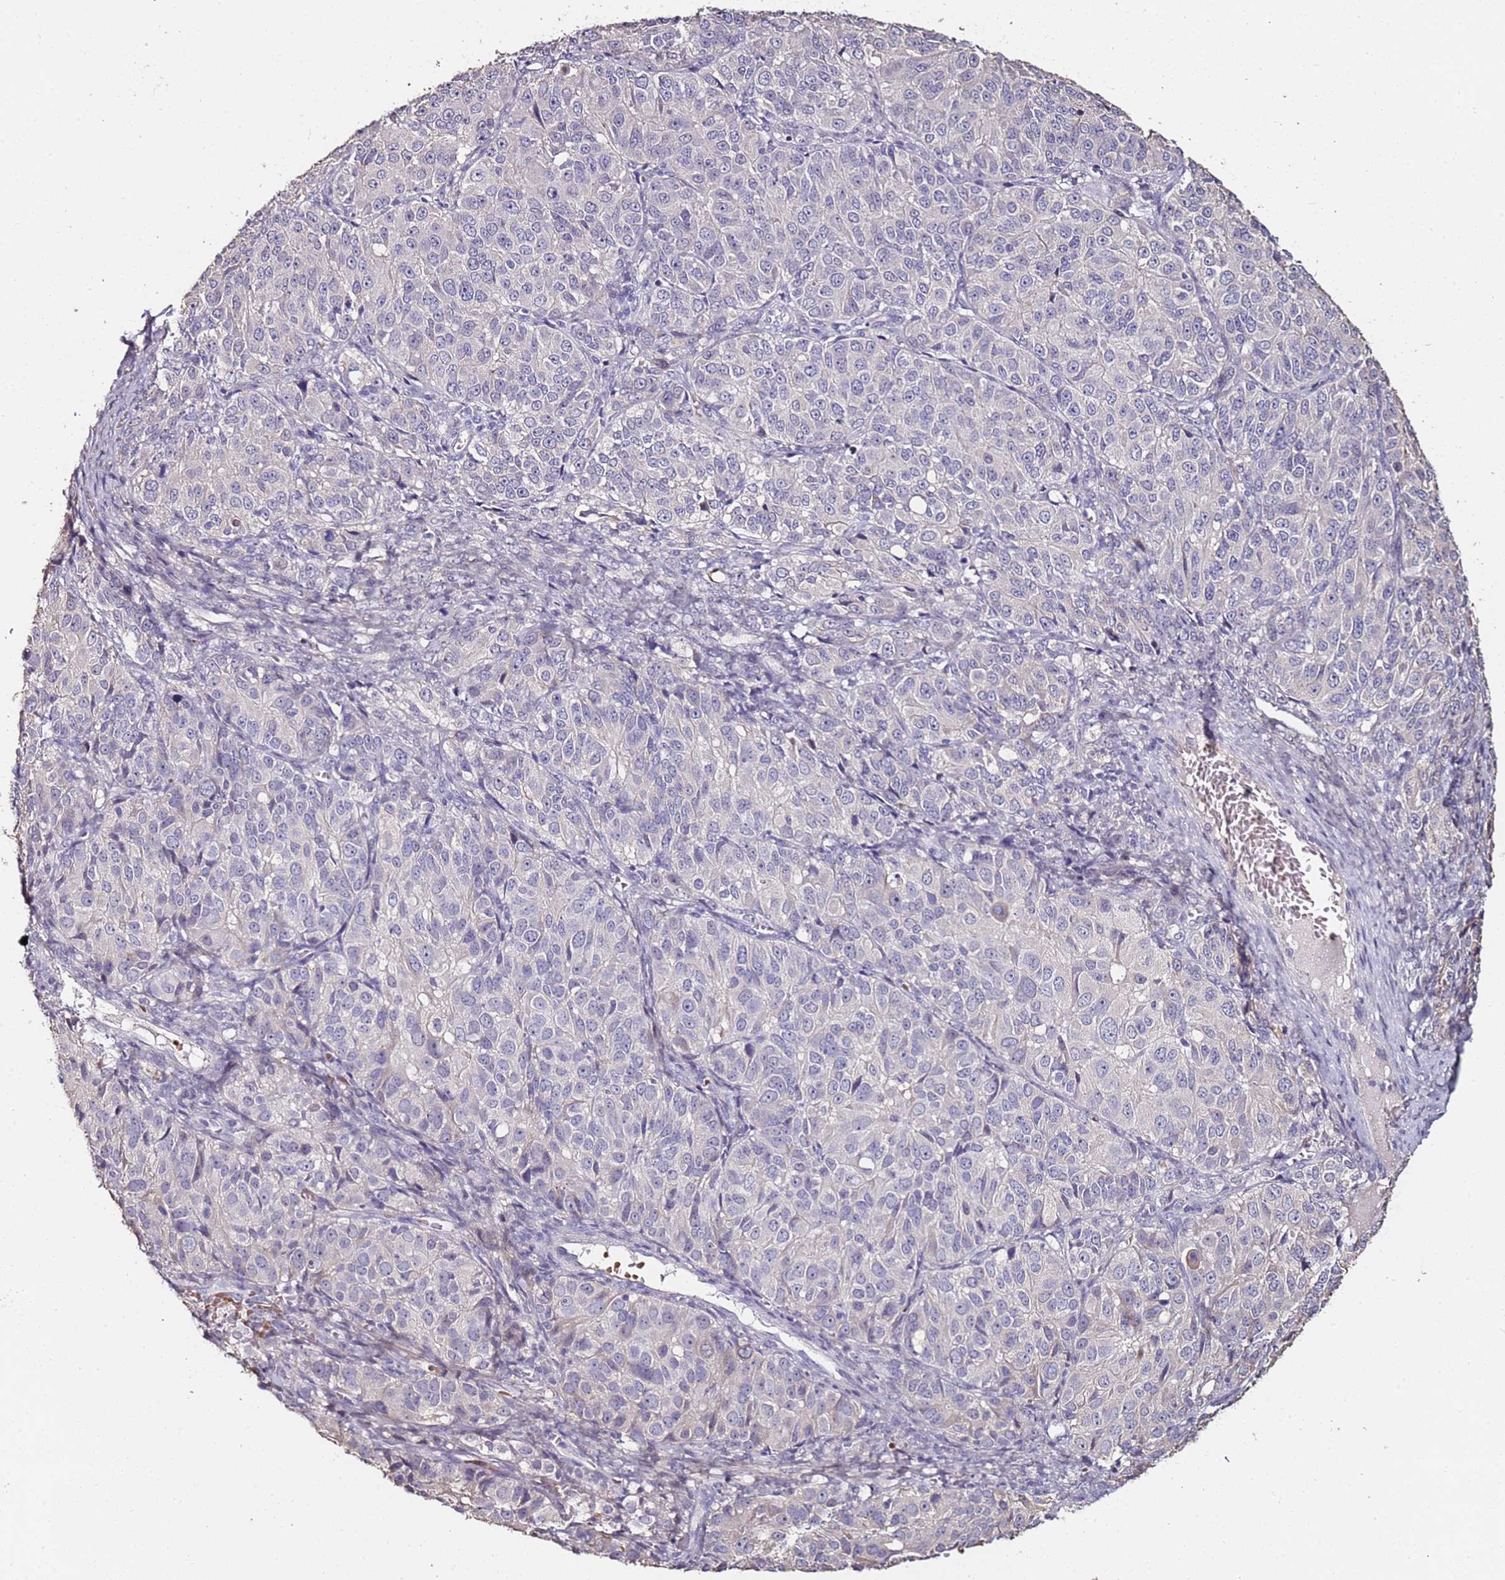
{"staining": {"intensity": "negative", "quantity": "none", "location": "none"}, "tissue": "ovarian cancer", "cell_type": "Tumor cells", "image_type": "cancer", "snomed": [{"axis": "morphology", "description": "Carcinoma, endometroid"}, {"axis": "topography", "description": "Ovary"}], "caption": "Immunohistochemistry (IHC) of ovarian cancer reveals no expression in tumor cells.", "gene": "C3orf80", "patient": {"sex": "female", "age": 51}}